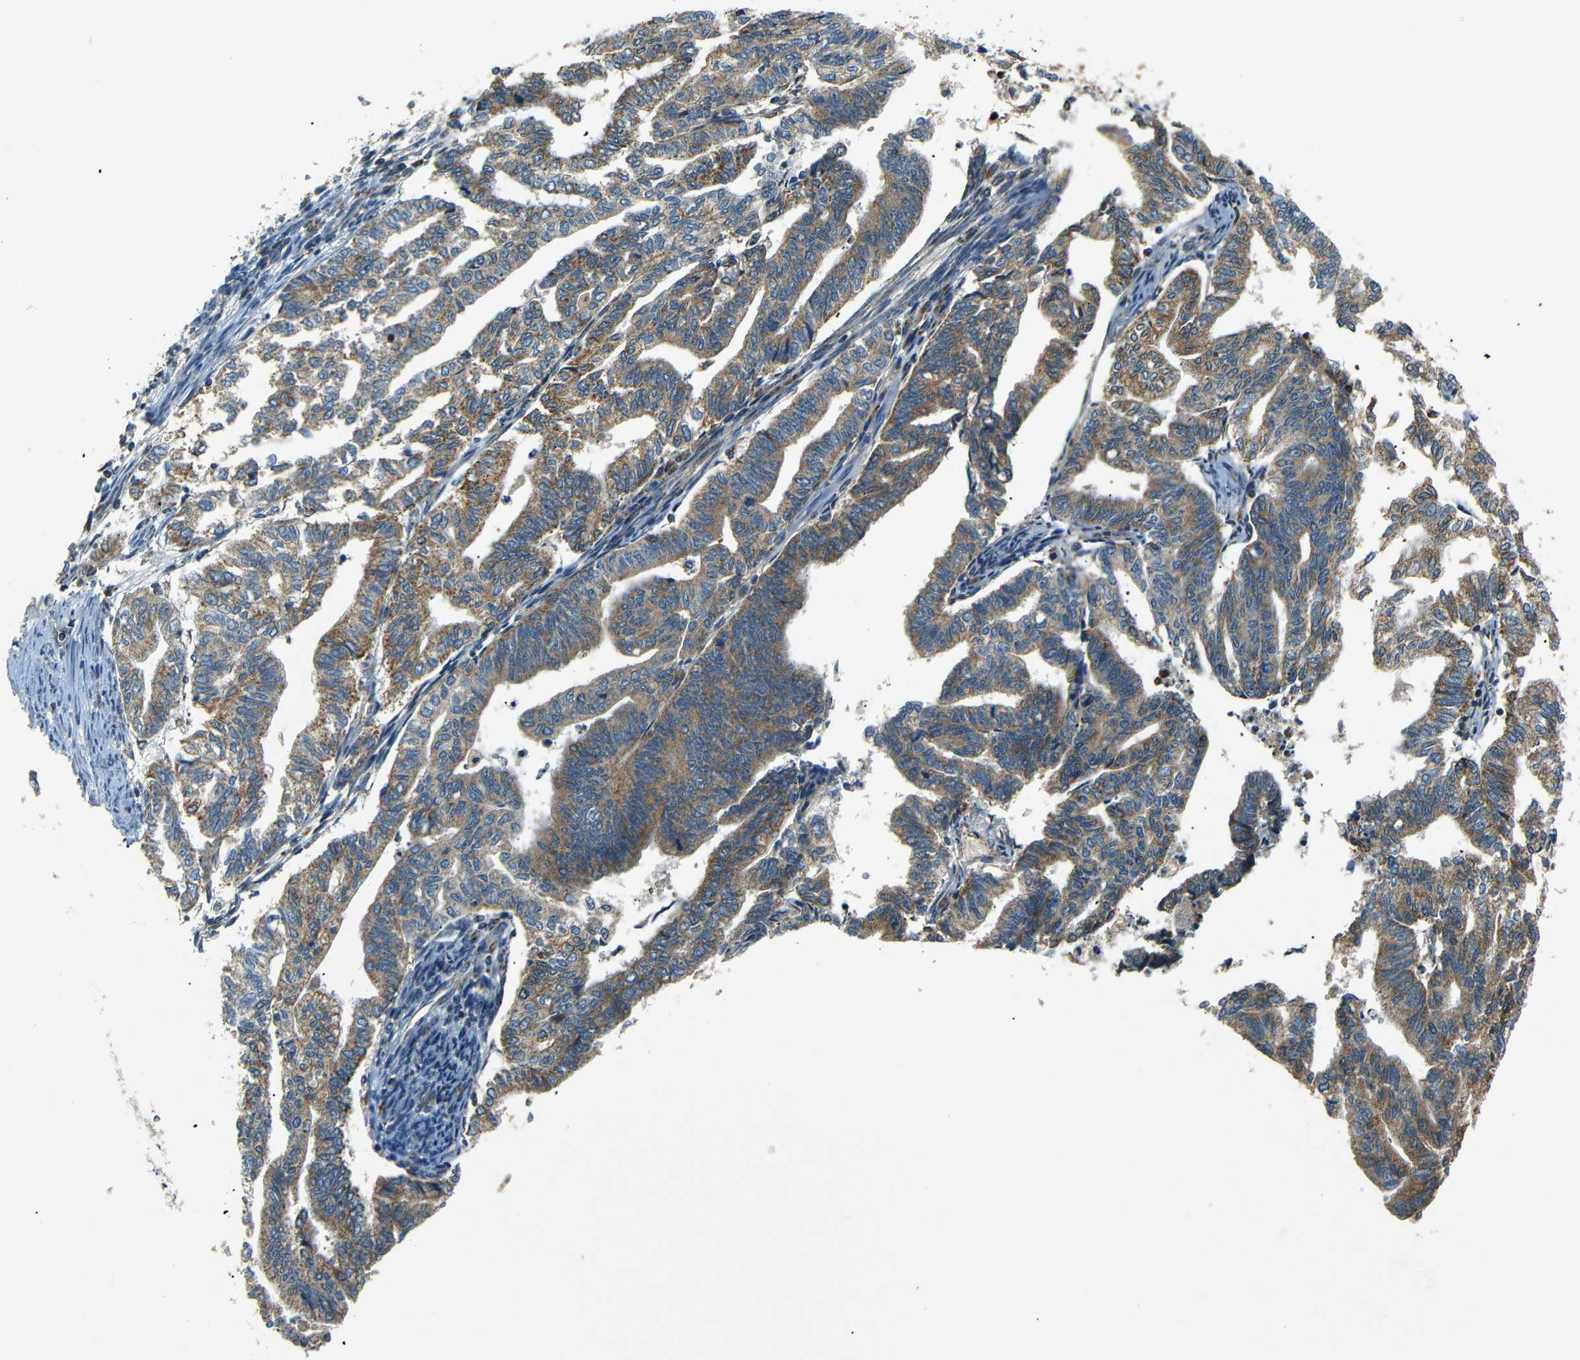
{"staining": {"intensity": "moderate", "quantity": ">75%", "location": "cytoplasmic/membranous"}, "tissue": "endometrial cancer", "cell_type": "Tumor cells", "image_type": "cancer", "snomed": [{"axis": "morphology", "description": "Adenocarcinoma, NOS"}, {"axis": "topography", "description": "Endometrium"}], "caption": "Tumor cells show medium levels of moderate cytoplasmic/membranous expression in about >75% of cells in human endometrial cancer.", "gene": "NETO2", "patient": {"sex": "female", "age": 79}}